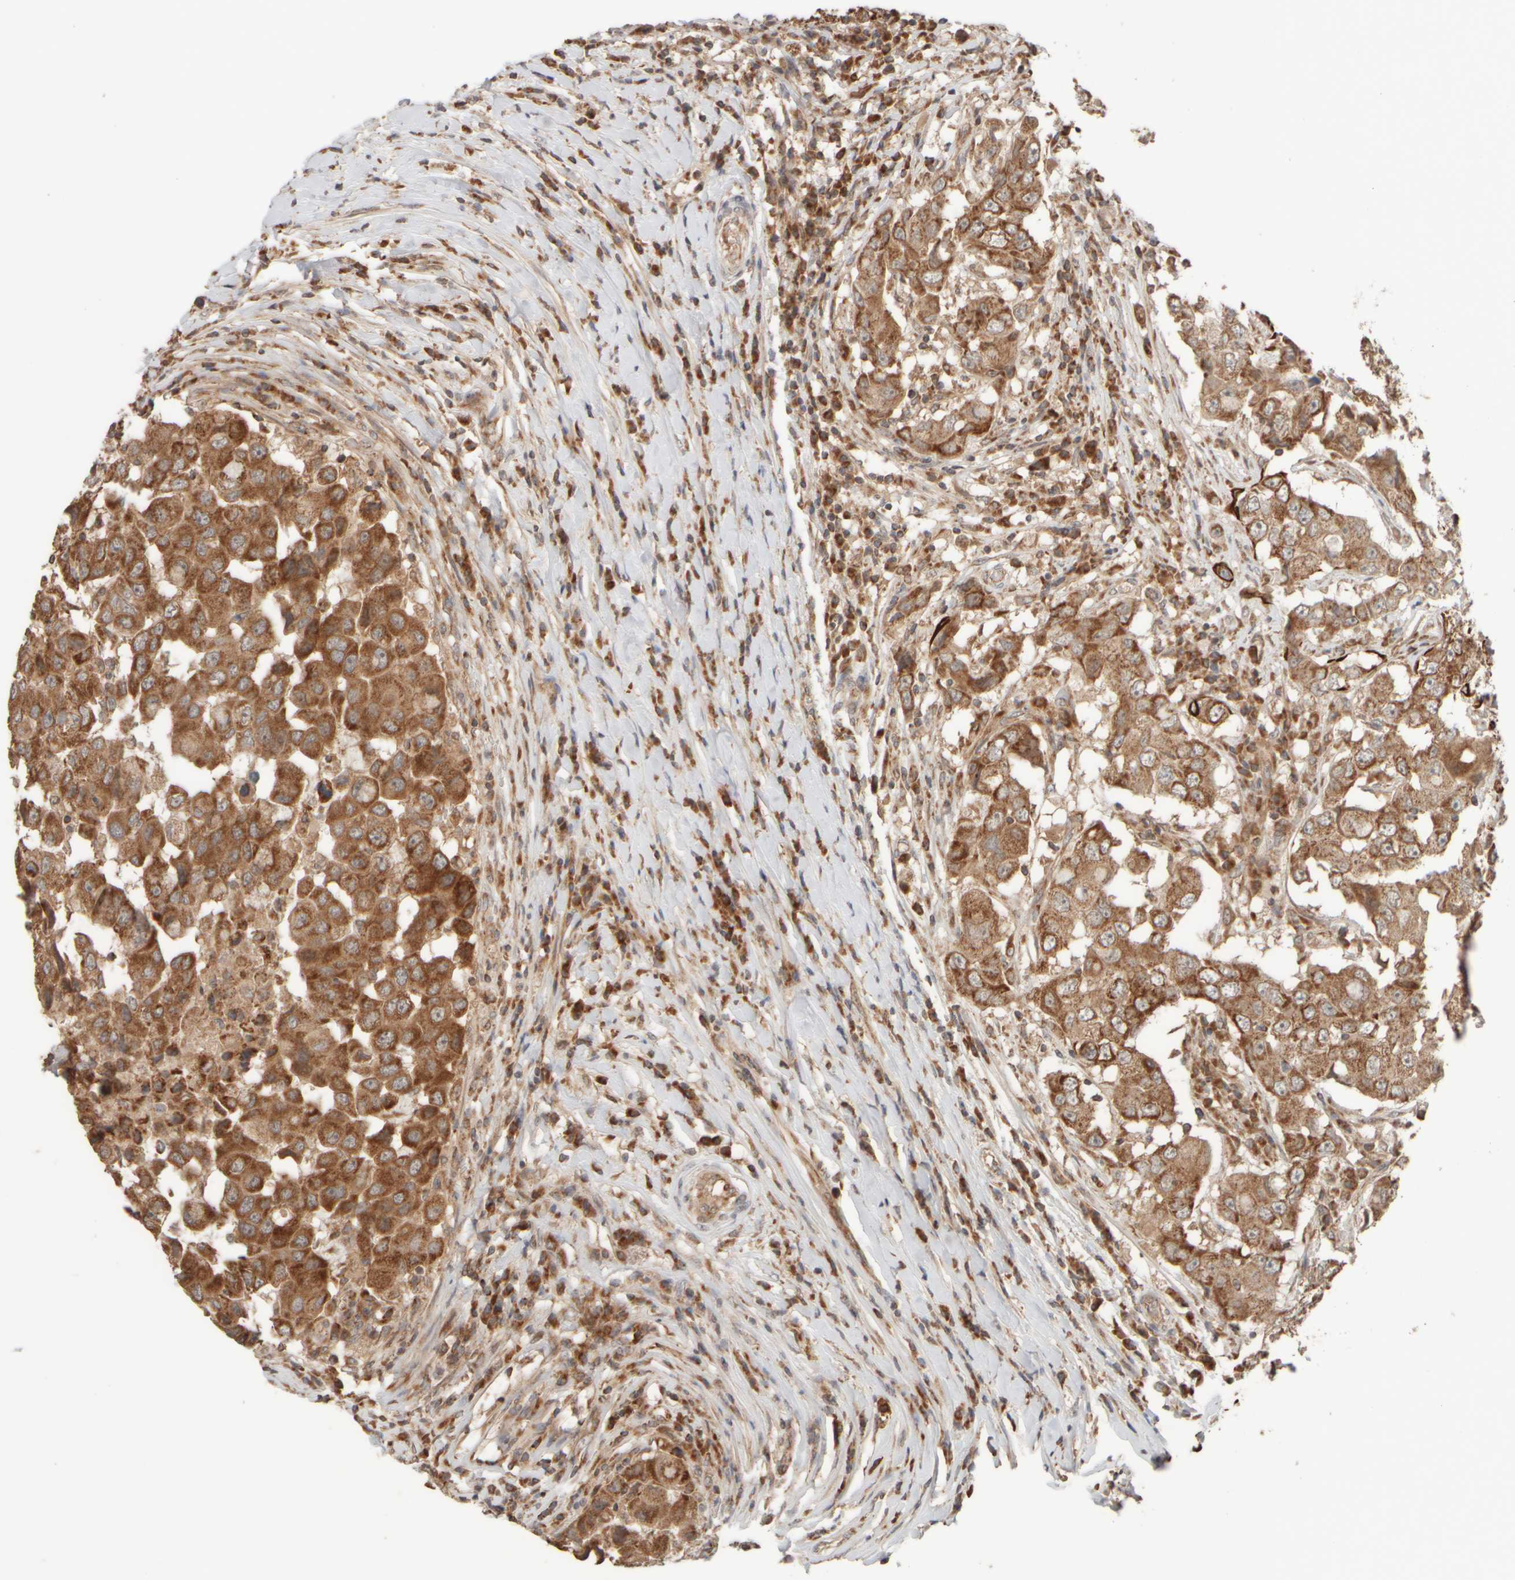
{"staining": {"intensity": "strong", "quantity": ">75%", "location": "cytoplasmic/membranous"}, "tissue": "breast cancer", "cell_type": "Tumor cells", "image_type": "cancer", "snomed": [{"axis": "morphology", "description": "Duct carcinoma"}, {"axis": "topography", "description": "Breast"}], "caption": "This micrograph reveals immunohistochemistry (IHC) staining of breast intraductal carcinoma, with high strong cytoplasmic/membranous expression in about >75% of tumor cells.", "gene": "EIF2B3", "patient": {"sex": "female", "age": 27}}